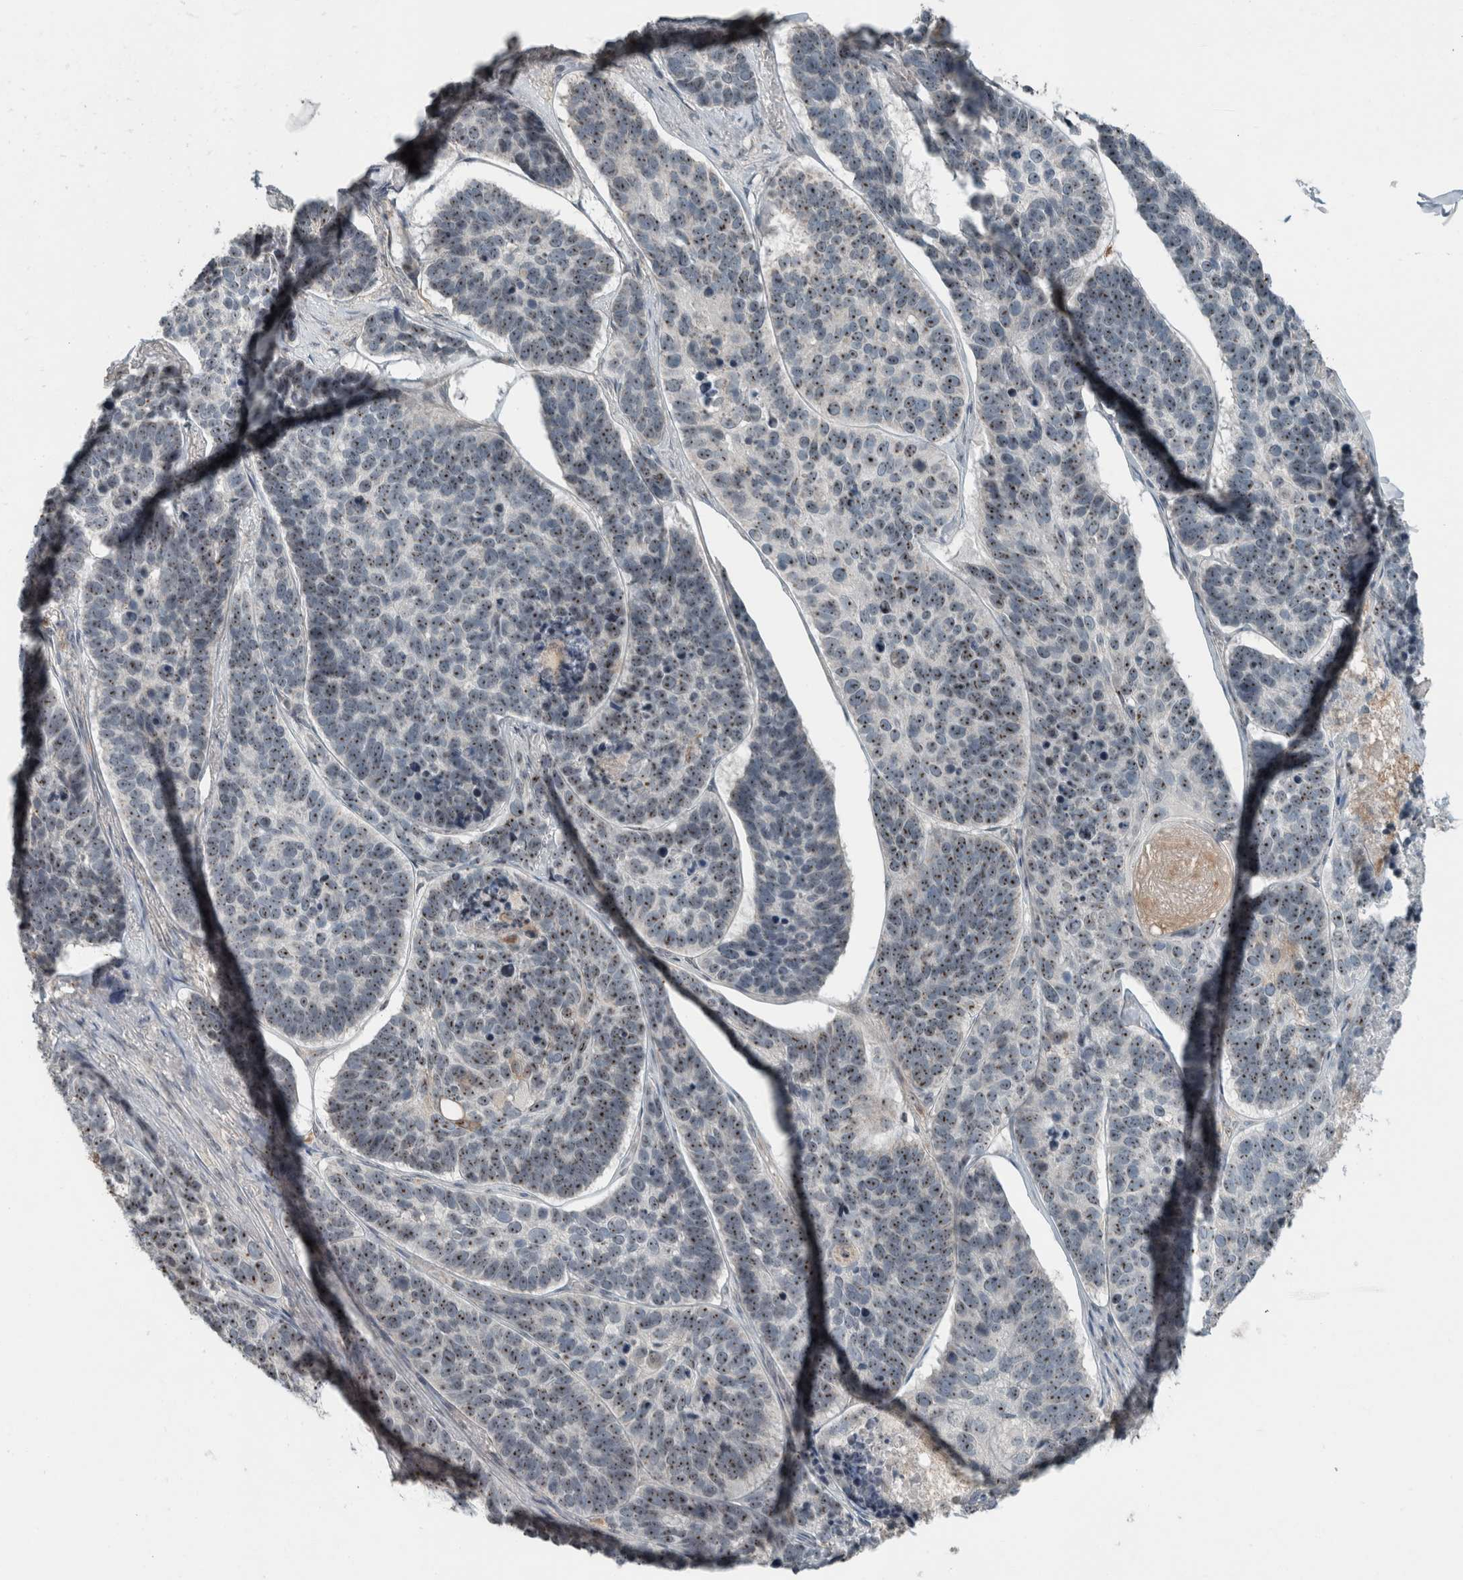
{"staining": {"intensity": "moderate", "quantity": ">75%", "location": "nuclear"}, "tissue": "skin cancer", "cell_type": "Tumor cells", "image_type": "cancer", "snomed": [{"axis": "morphology", "description": "Basal cell carcinoma"}, {"axis": "topography", "description": "Skin"}], "caption": "Protein analysis of basal cell carcinoma (skin) tissue reveals moderate nuclear positivity in about >75% of tumor cells. The staining was performed using DAB, with brown indicating positive protein expression. Nuclei are stained blue with hematoxylin.", "gene": "RPF1", "patient": {"sex": "male", "age": 62}}